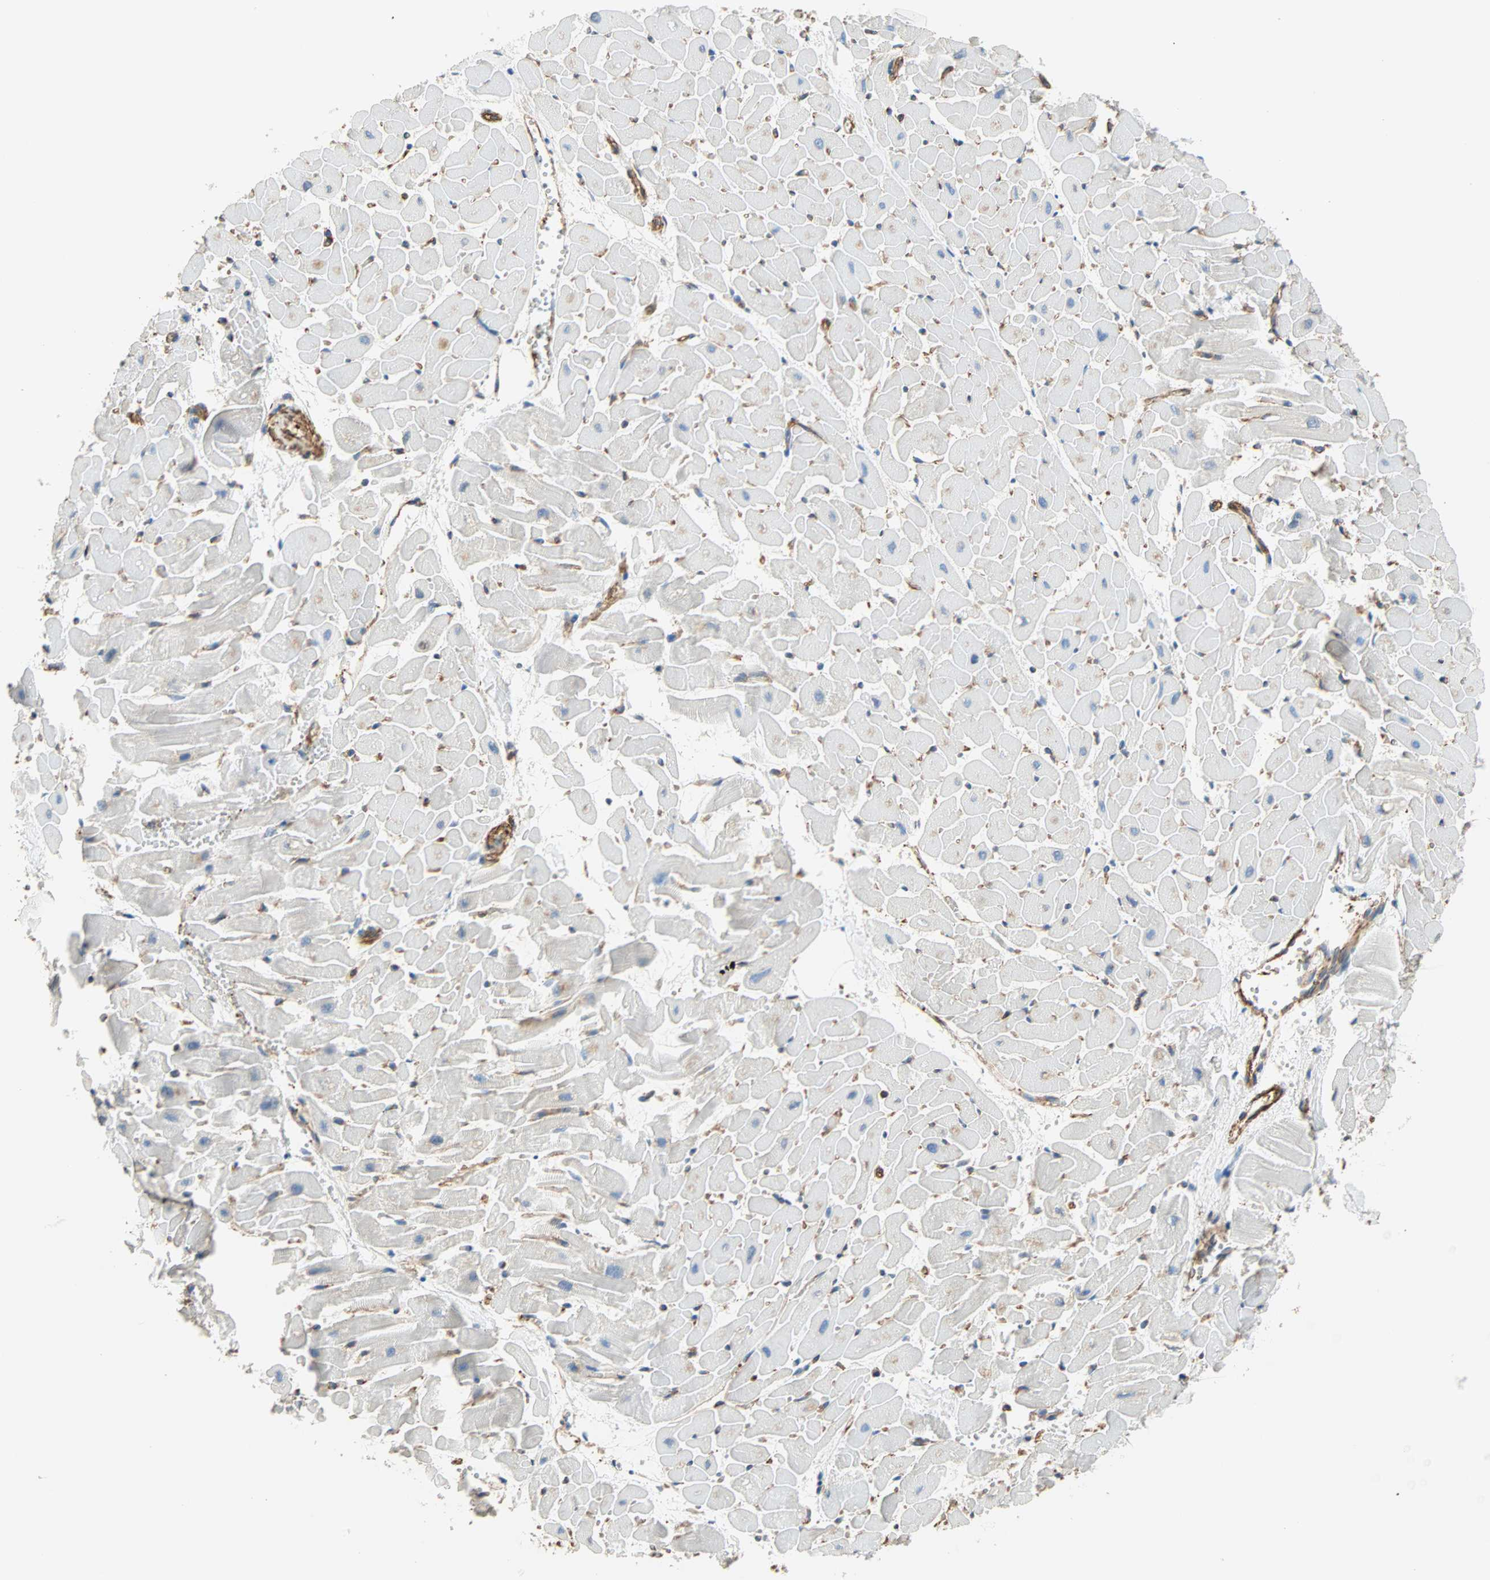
{"staining": {"intensity": "negative", "quantity": "none", "location": "none"}, "tissue": "heart muscle", "cell_type": "Cardiomyocytes", "image_type": "normal", "snomed": [{"axis": "morphology", "description": "Normal tissue, NOS"}, {"axis": "topography", "description": "Heart"}], "caption": "An immunohistochemistry (IHC) image of unremarkable heart muscle is shown. There is no staining in cardiomyocytes of heart muscle. (Immunohistochemistry, brightfield microscopy, high magnification).", "gene": "GALNT10", "patient": {"sex": "female", "age": 19}}